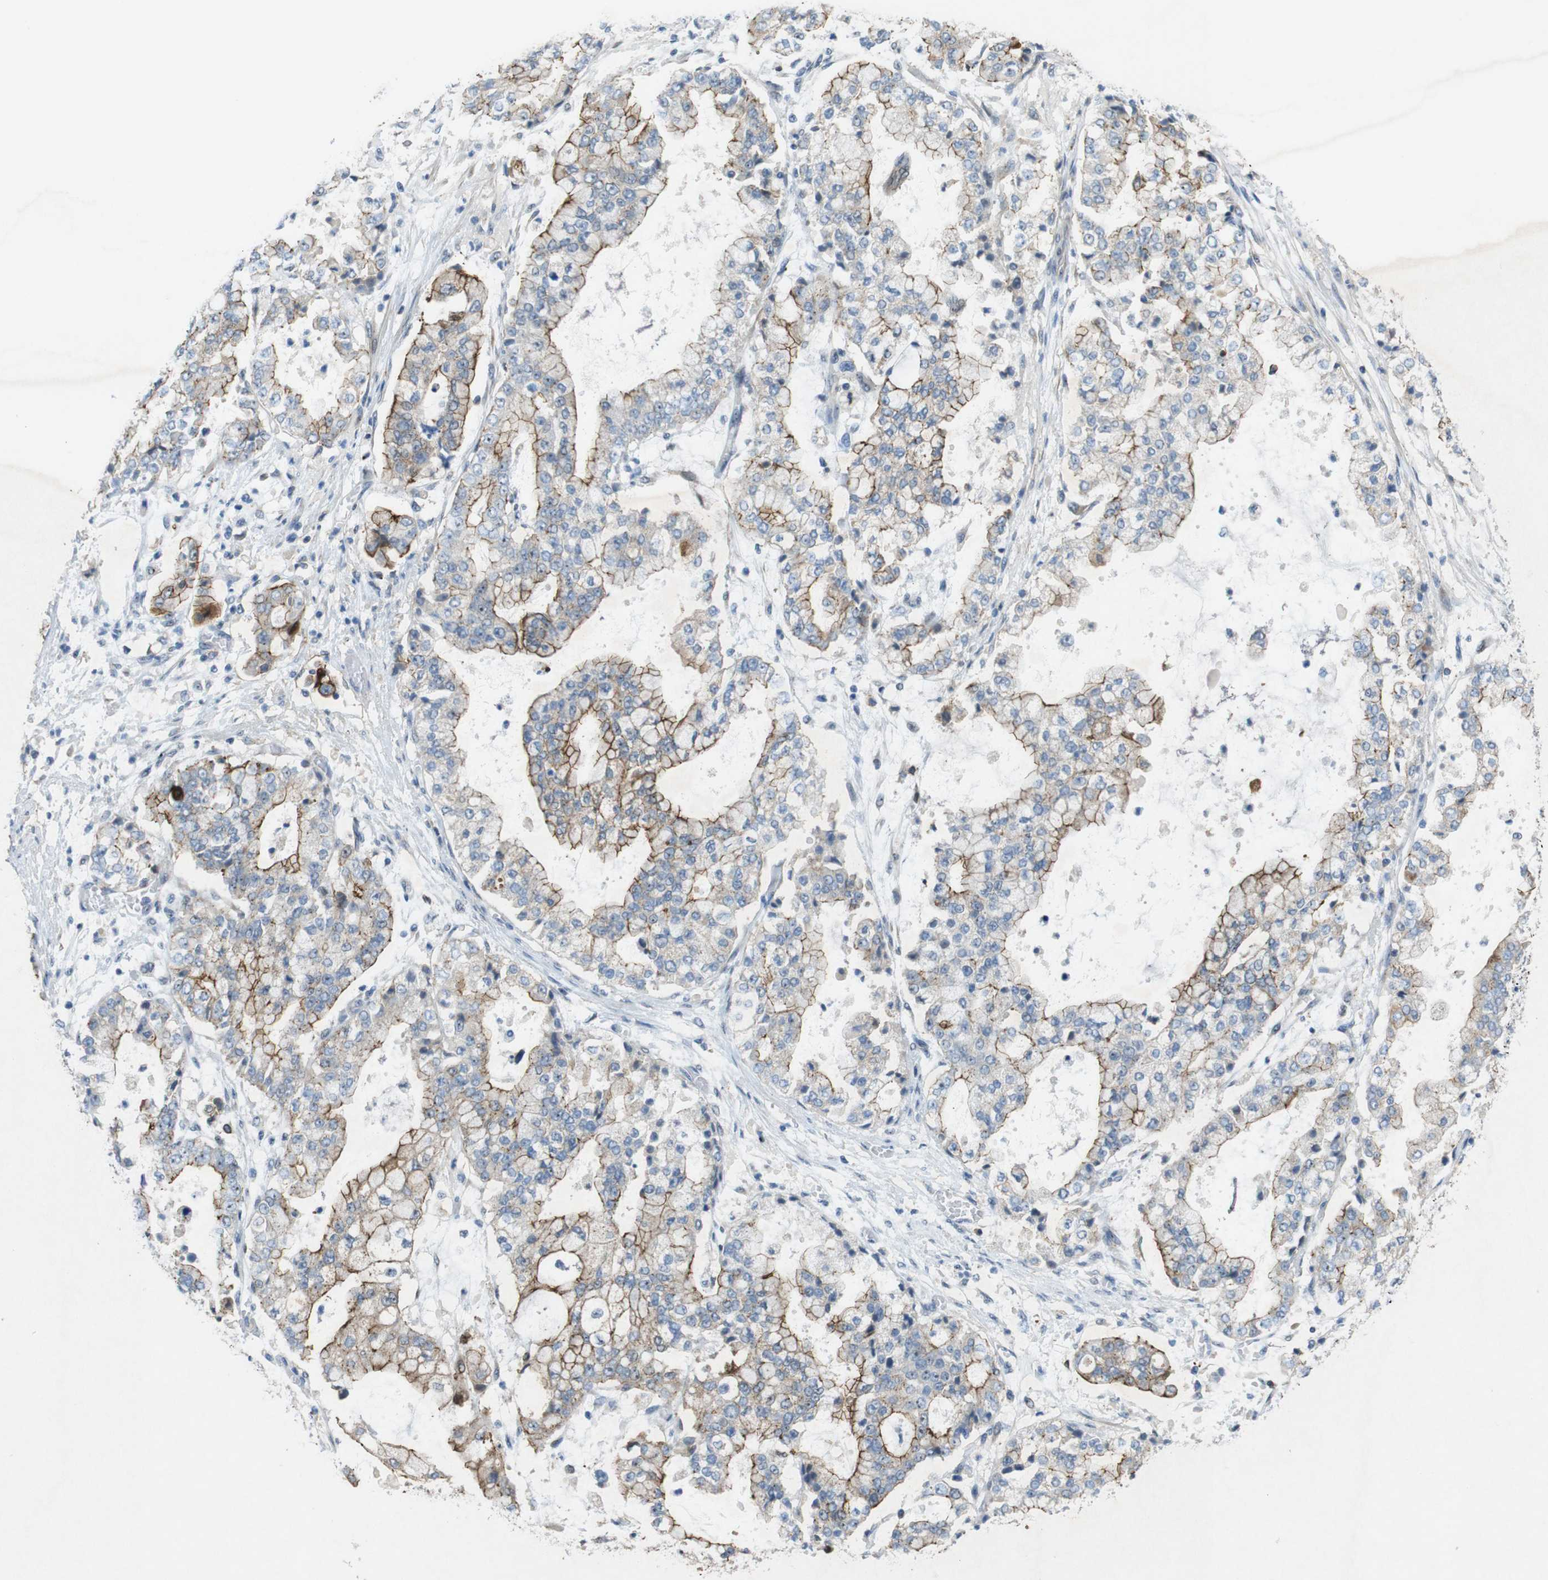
{"staining": {"intensity": "weak", "quantity": "25%-75%", "location": "cytoplasmic/membranous"}, "tissue": "stomach cancer", "cell_type": "Tumor cells", "image_type": "cancer", "snomed": [{"axis": "morphology", "description": "Adenocarcinoma, NOS"}, {"axis": "topography", "description": "Stomach"}], "caption": "An immunohistochemistry (IHC) image of tumor tissue is shown. Protein staining in brown labels weak cytoplasmic/membranous positivity in stomach adenocarcinoma within tumor cells.", "gene": "TJP3", "patient": {"sex": "male", "age": 76}}